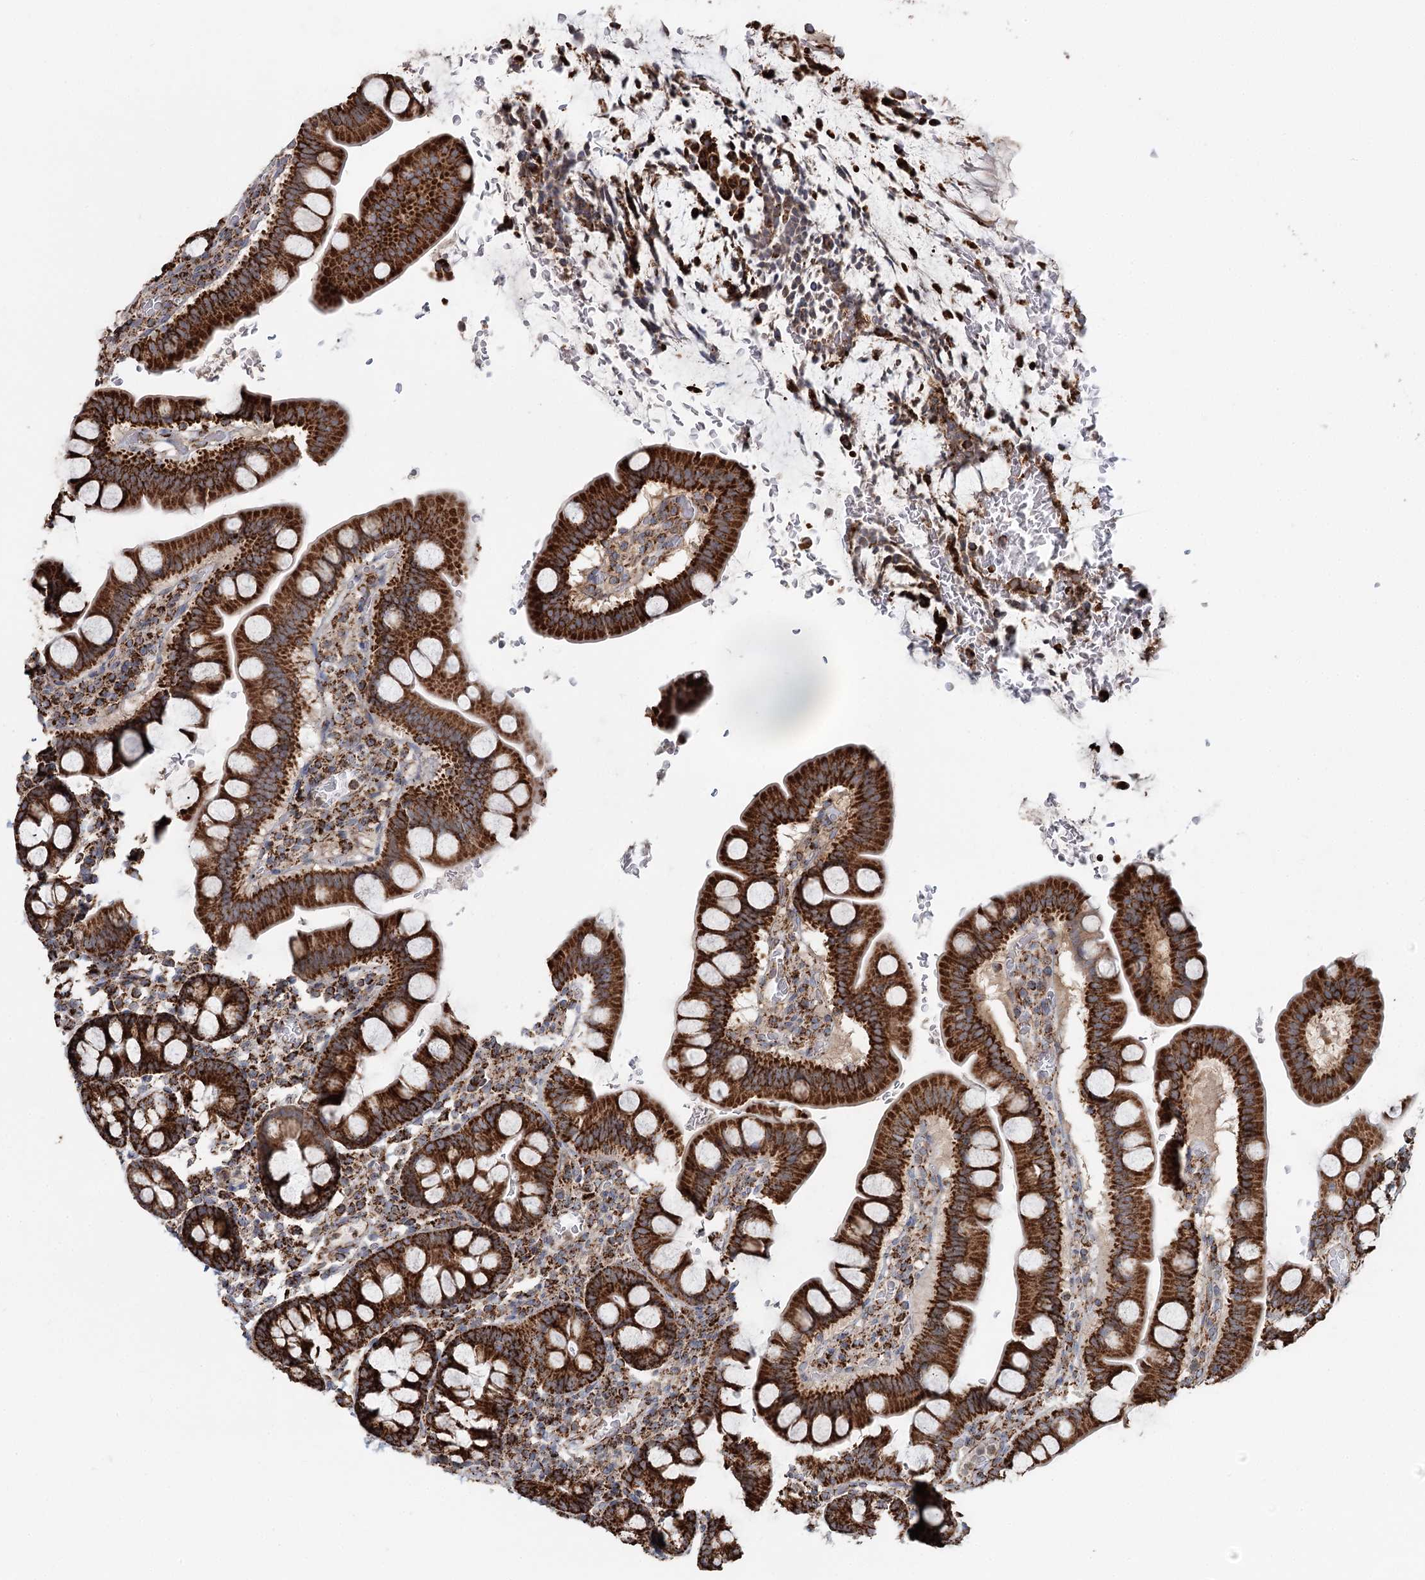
{"staining": {"intensity": "strong", "quantity": ">75%", "location": "cytoplasmic/membranous"}, "tissue": "small intestine", "cell_type": "Glandular cells", "image_type": "normal", "snomed": [{"axis": "morphology", "description": "Normal tissue, NOS"}, {"axis": "topography", "description": "Stomach, upper"}, {"axis": "topography", "description": "Stomach, lower"}, {"axis": "topography", "description": "Small intestine"}], "caption": "Immunohistochemical staining of benign human small intestine demonstrates >75% levels of strong cytoplasmic/membranous protein expression in approximately >75% of glandular cells. The protein of interest is shown in brown color, while the nuclei are stained blue.", "gene": "APH1A", "patient": {"sex": "male", "age": 68}}